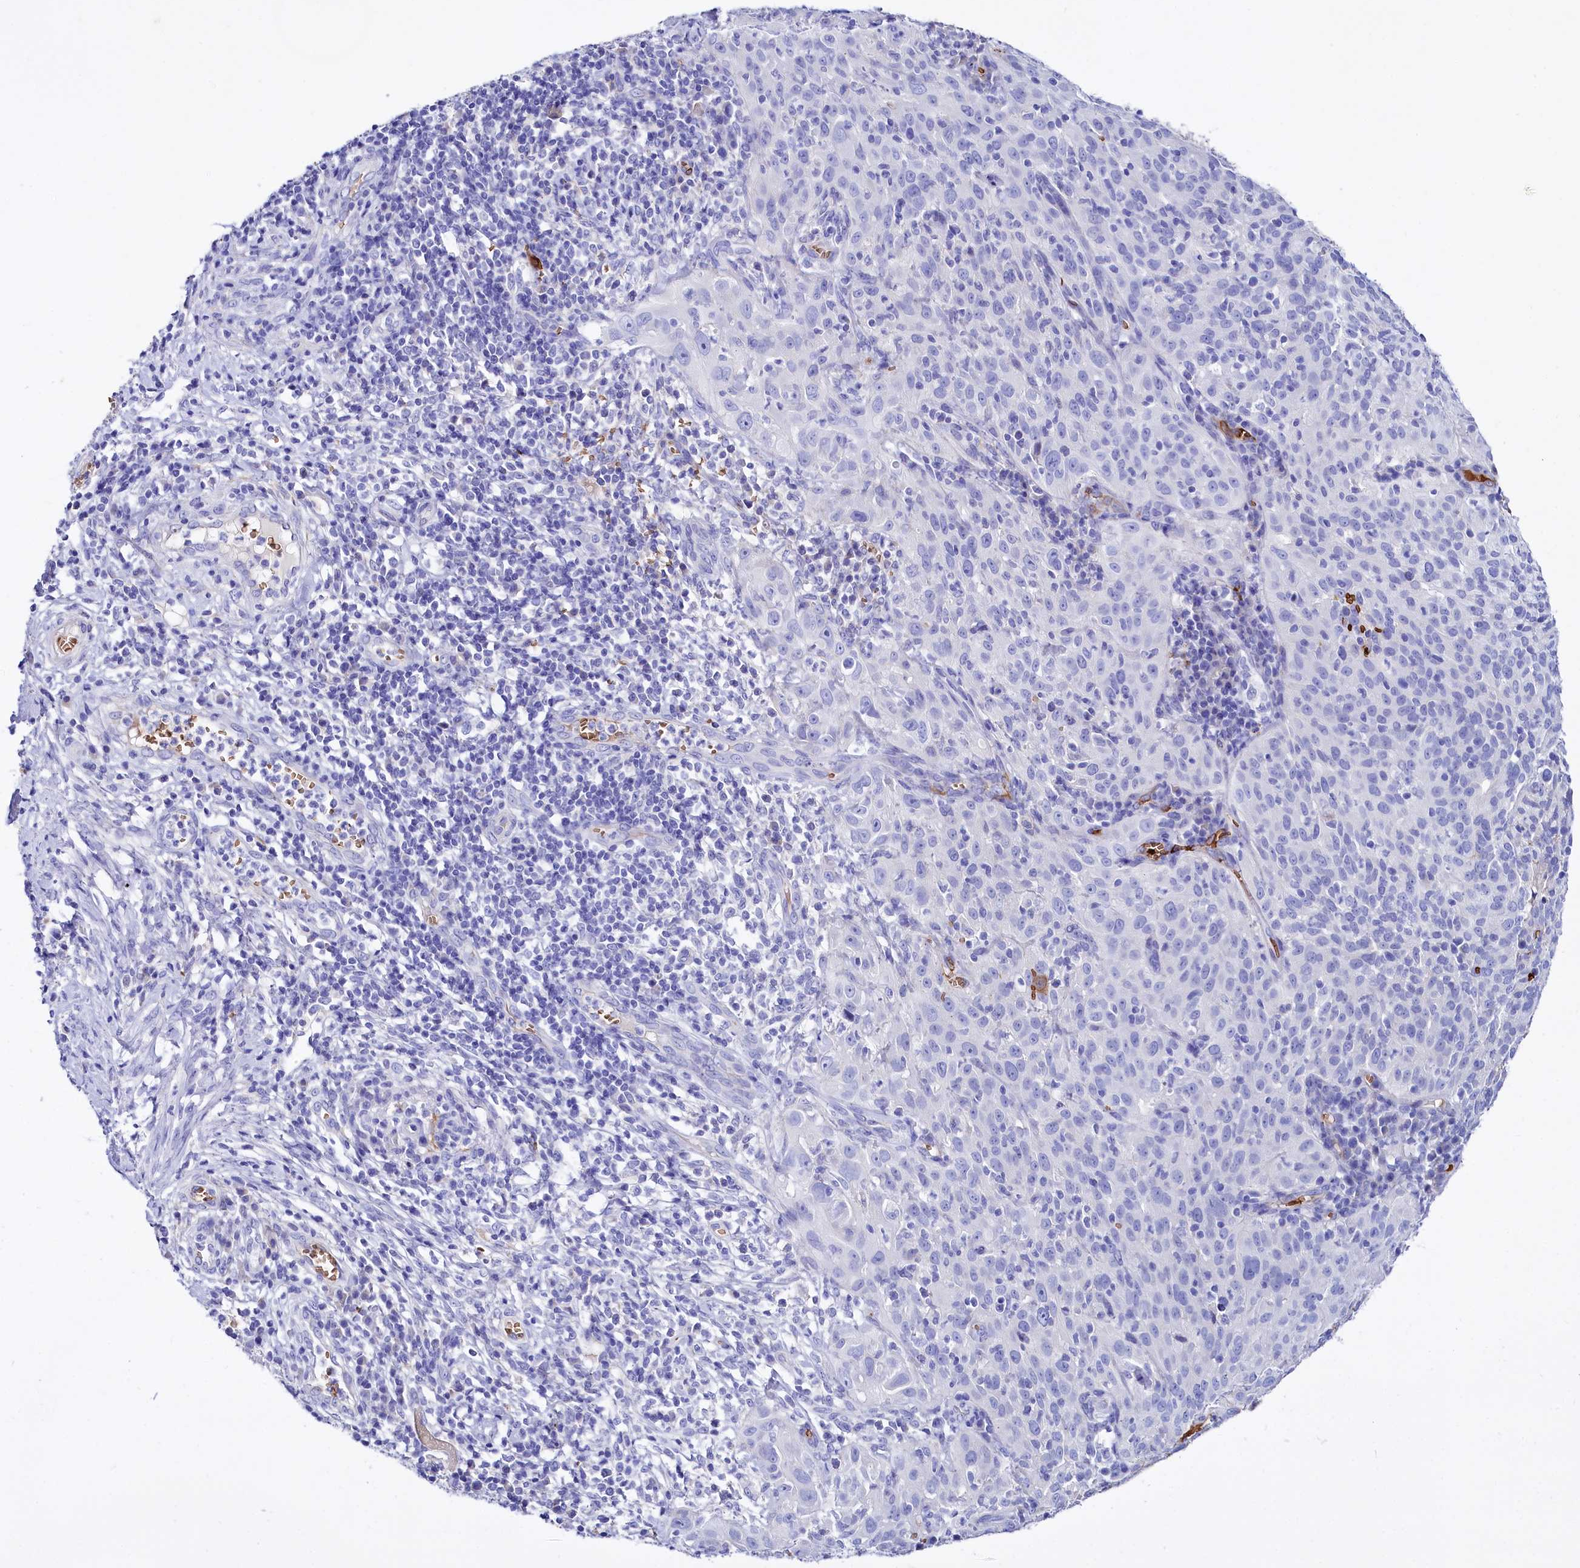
{"staining": {"intensity": "negative", "quantity": "none", "location": "none"}, "tissue": "cervical cancer", "cell_type": "Tumor cells", "image_type": "cancer", "snomed": [{"axis": "morphology", "description": "Squamous cell carcinoma, NOS"}, {"axis": "topography", "description": "Cervix"}], "caption": "This is a image of IHC staining of cervical cancer, which shows no expression in tumor cells.", "gene": "RPUSD3", "patient": {"sex": "female", "age": 31}}